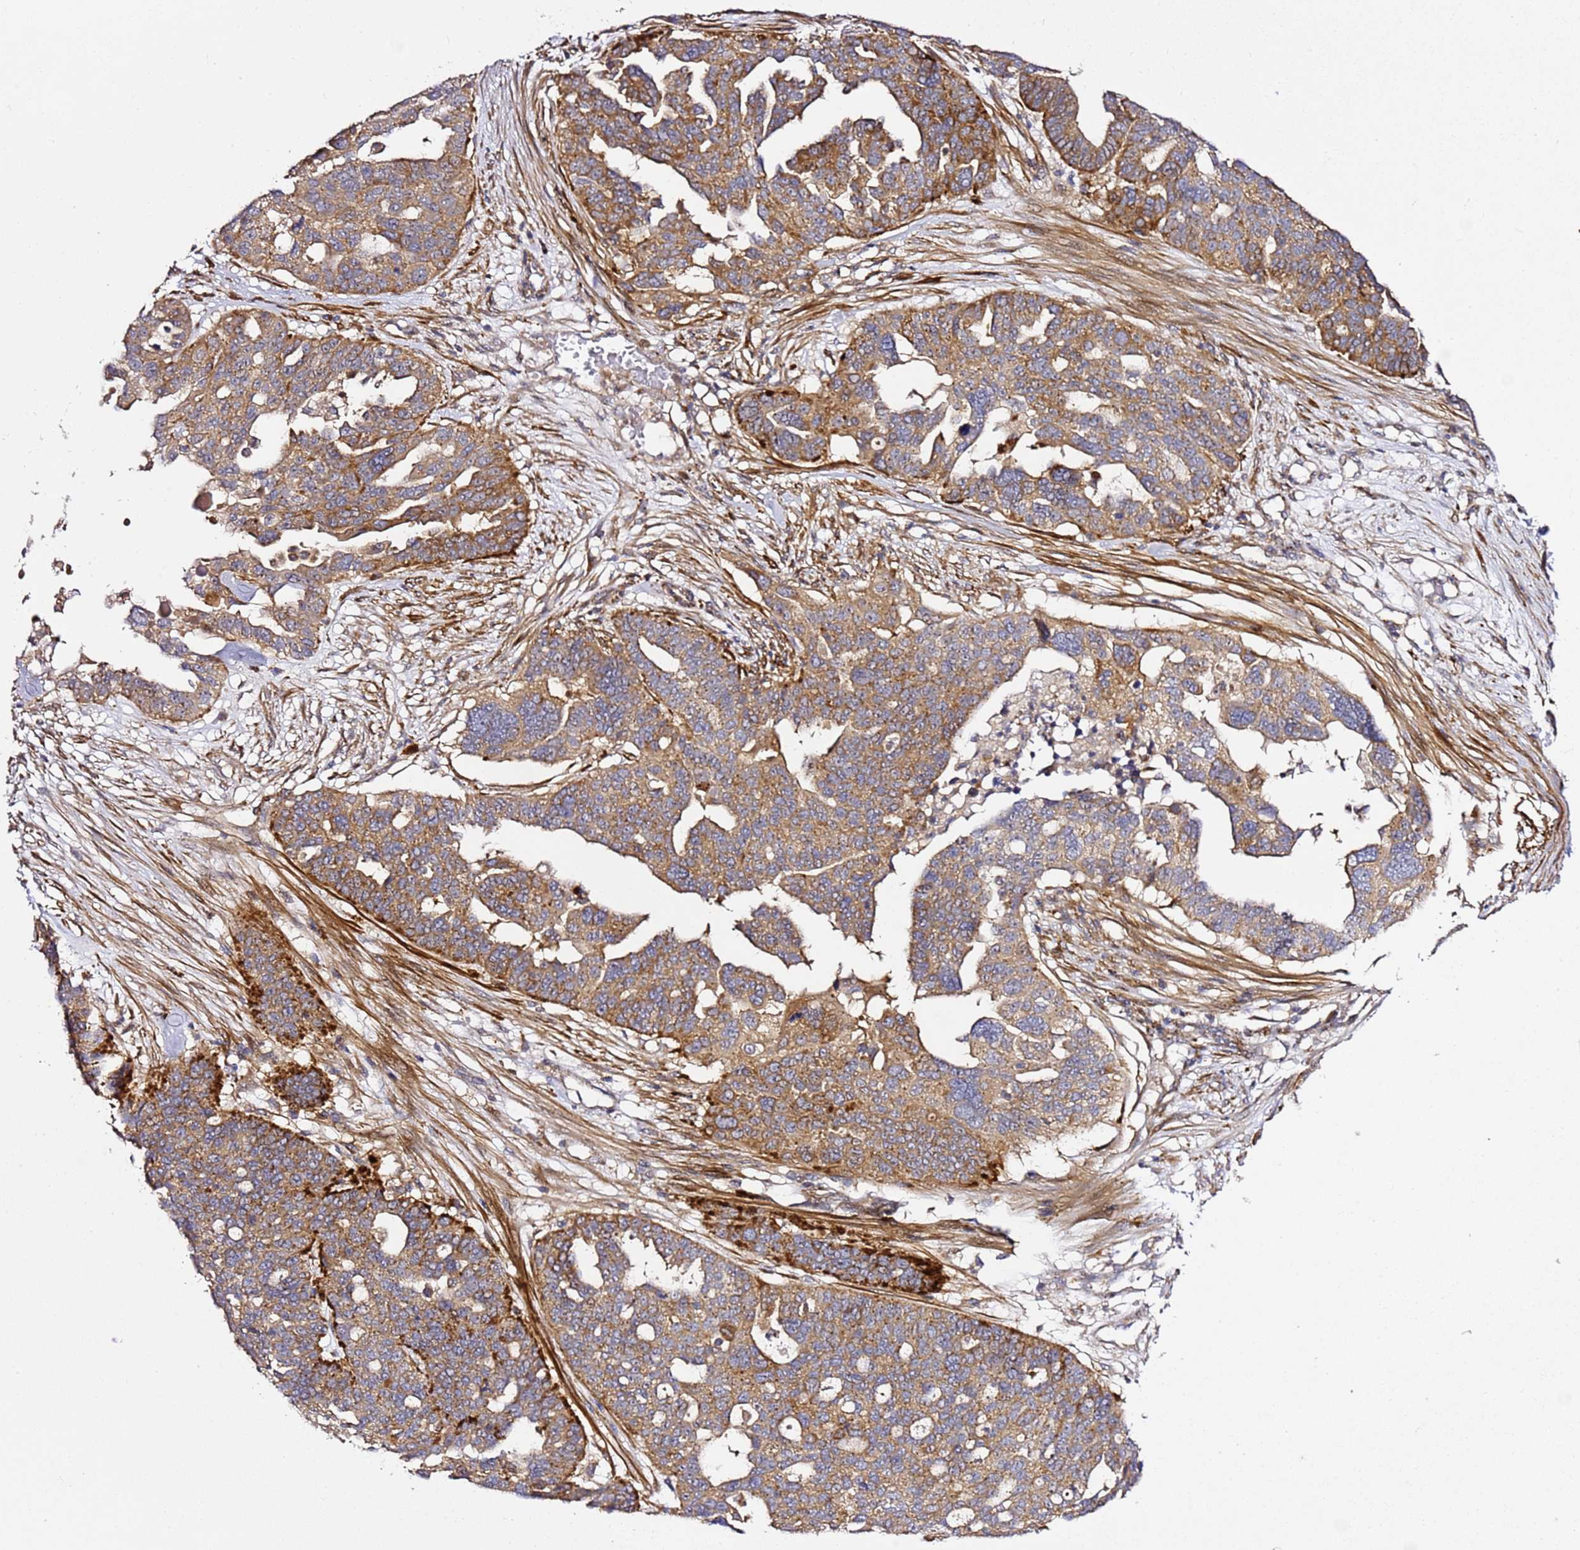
{"staining": {"intensity": "moderate", "quantity": ">75%", "location": "cytoplasmic/membranous"}, "tissue": "ovarian cancer", "cell_type": "Tumor cells", "image_type": "cancer", "snomed": [{"axis": "morphology", "description": "Cystadenocarcinoma, serous, NOS"}, {"axis": "topography", "description": "Ovary"}], "caption": "Tumor cells show medium levels of moderate cytoplasmic/membranous positivity in approximately >75% of cells in serous cystadenocarcinoma (ovarian).", "gene": "PVRIG", "patient": {"sex": "female", "age": 59}}